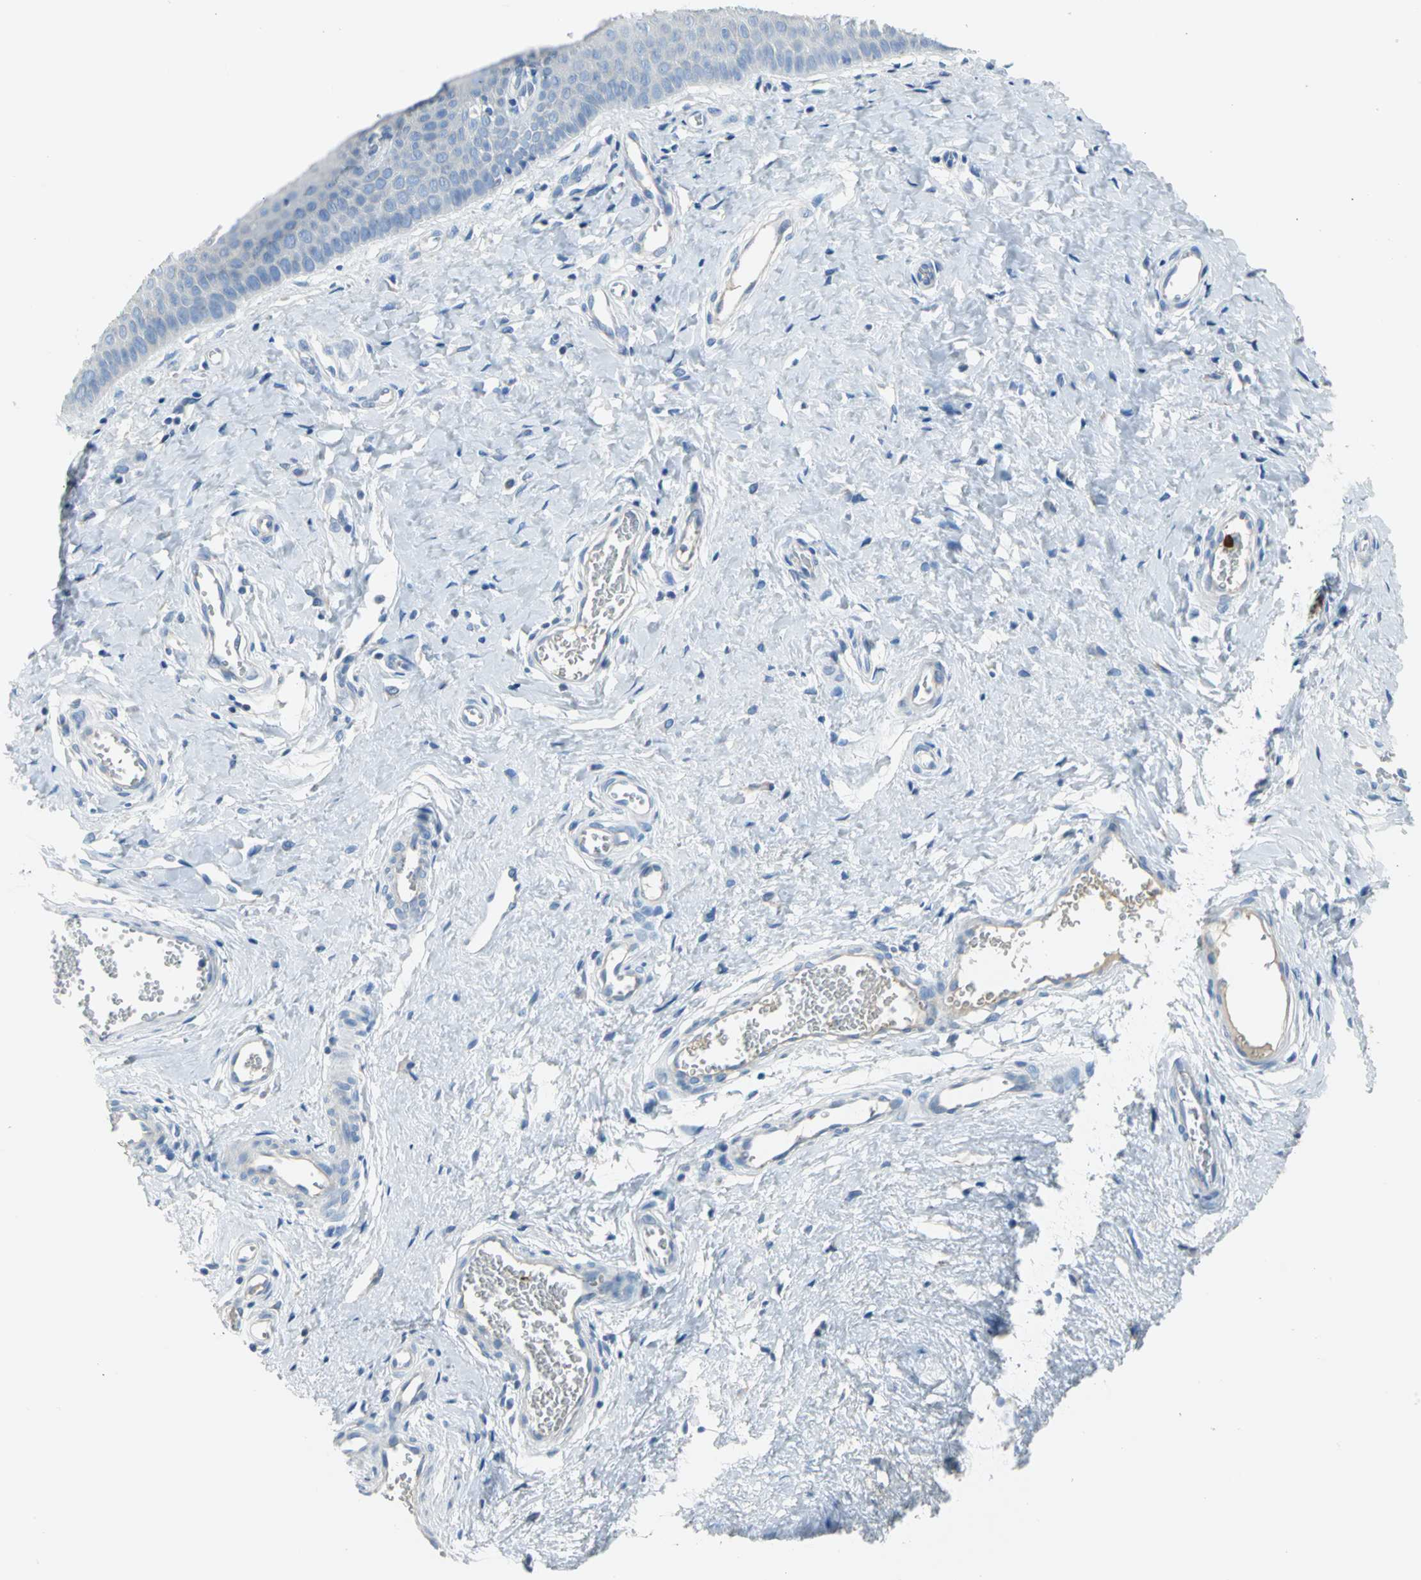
{"staining": {"intensity": "weak", "quantity": ">75%", "location": "cytoplasmic/membranous"}, "tissue": "cervix", "cell_type": "Glandular cells", "image_type": "normal", "snomed": [{"axis": "morphology", "description": "Normal tissue, NOS"}, {"axis": "topography", "description": "Cervix"}], "caption": "Approximately >75% of glandular cells in benign cervix demonstrate weak cytoplasmic/membranous protein staining as visualized by brown immunohistochemical staining.", "gene": "ALOX15", "patient": {"sex": "female", "age": 55}}